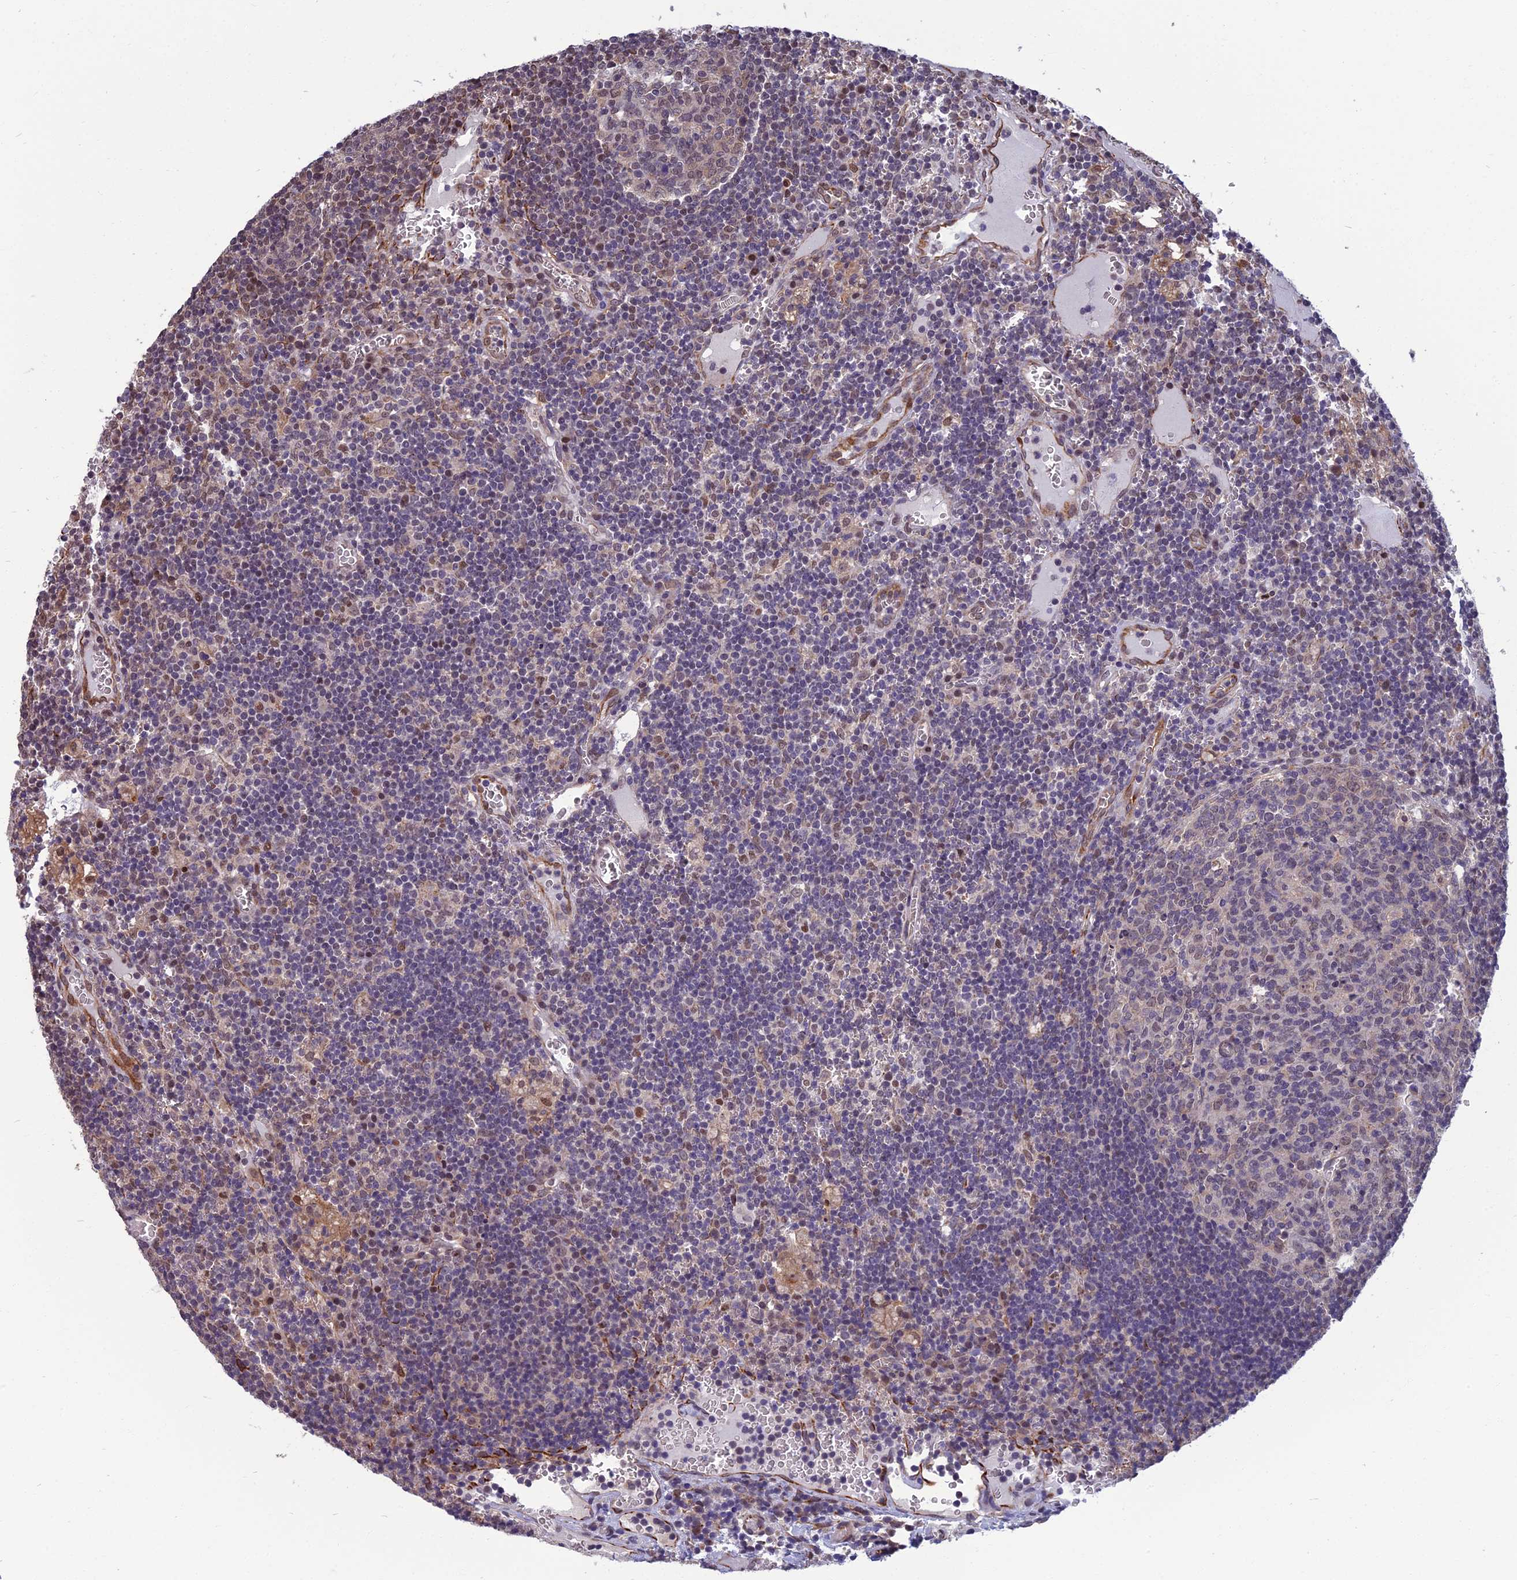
{"staining": {"intensity": "moderate", "quantity": "<25%", "location": "nuclear"}, "tissue": "lymph node", "cell_type": "Germinal center cells", "image_type": "normal", "snomed": [{"axis": "morphology", "description": "Normal tissue, NOS"}, {"axis": "topography", "description": "Lymph node"}], "caption": "IHC of unremarkable lymph node displays low levels of moderate nuclear positivity in about <25% of germinal center cells.", "gene": "NR4A3", "patient": {"sex": "female", "age": 73}}